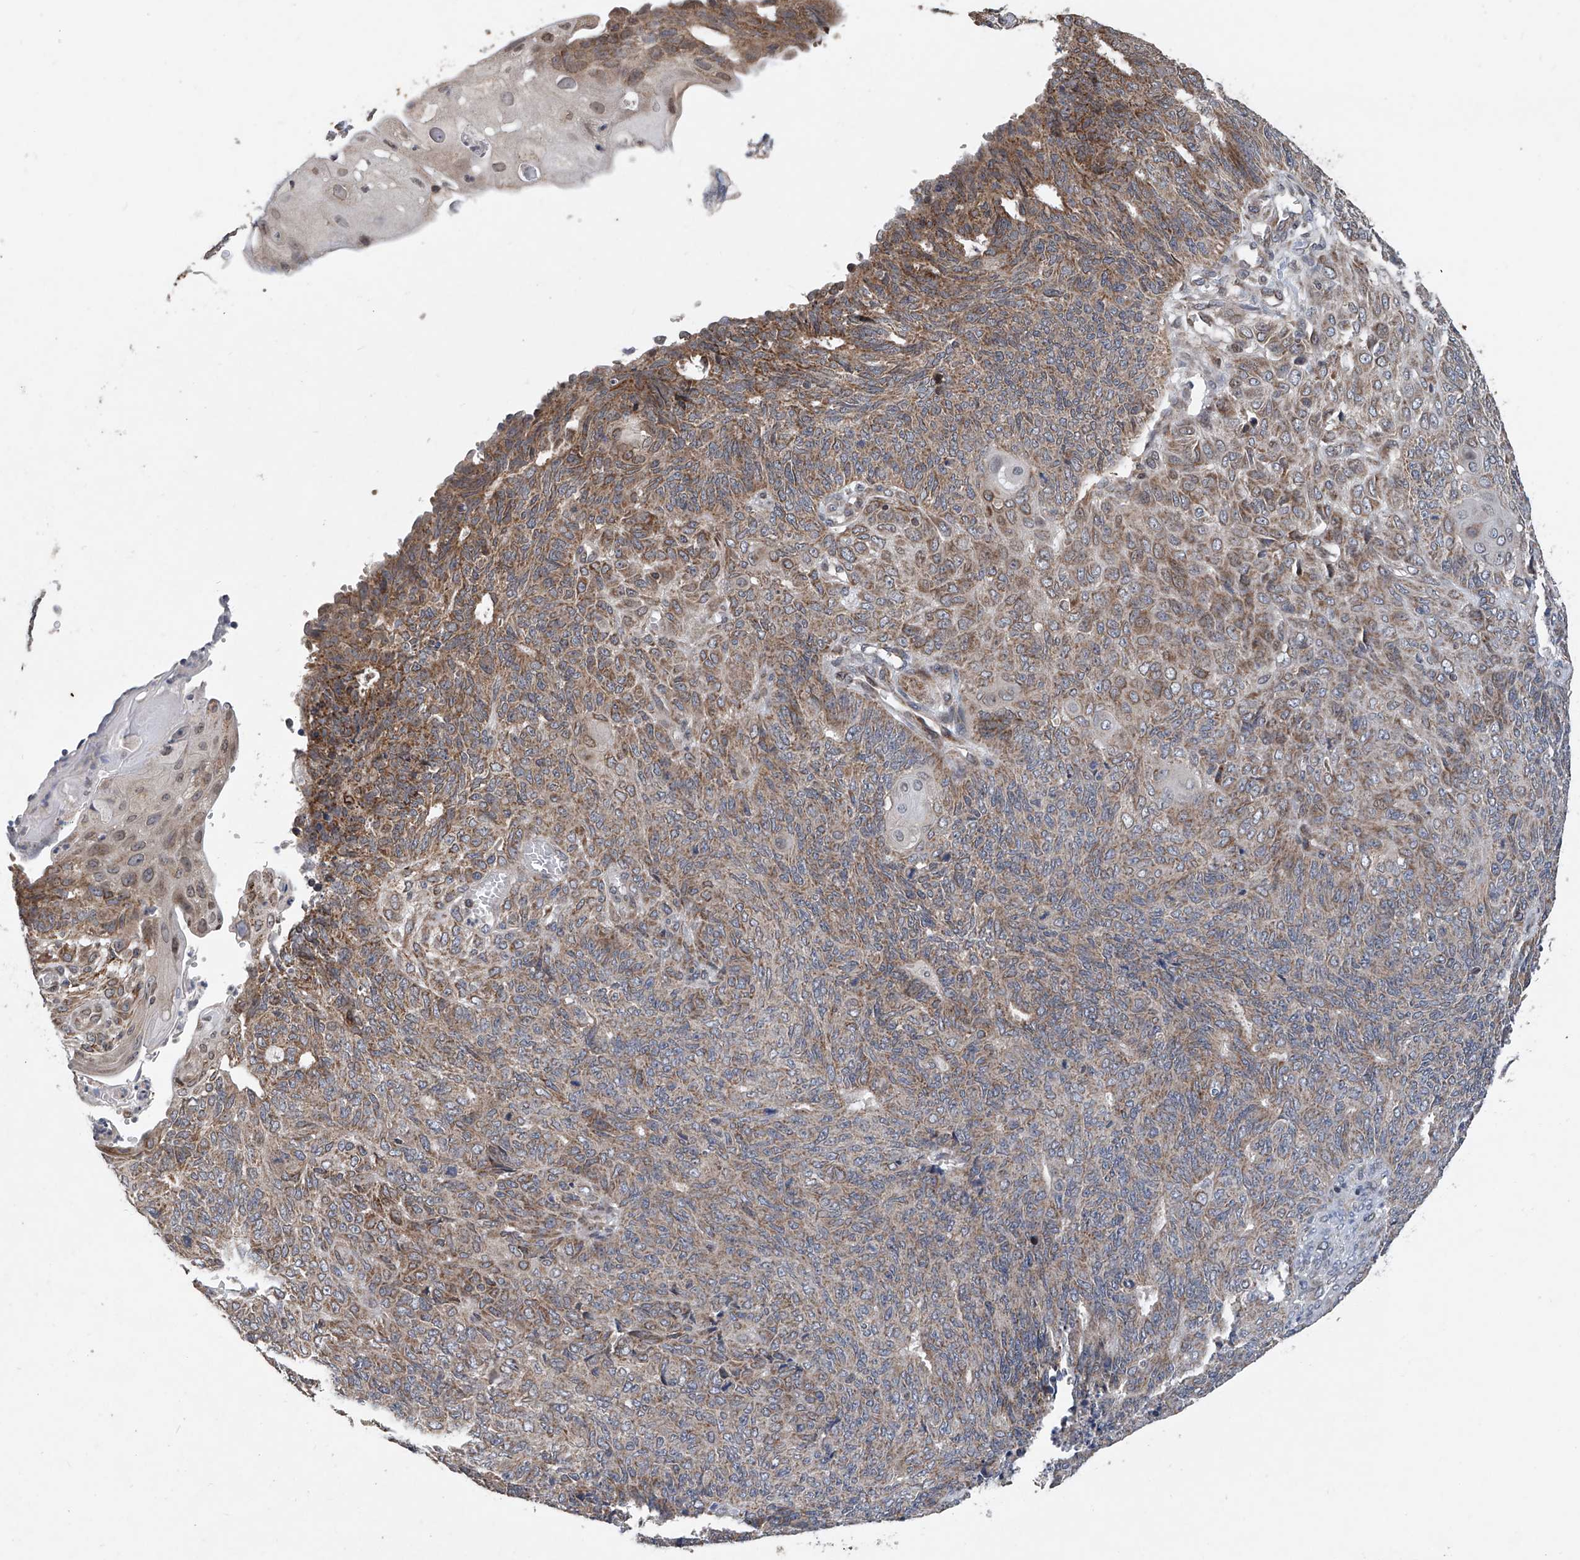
{"staining": {"intensity": "moderate", "quantity": ">75%", "location": "cytoplasmic/membranous"}, "tissue": "endometrial cancer", "cell_type": "Tumor cells", "image_type": "cancer", "snomed": [{"axis": "morphology", "description": "Adenocarcinoma, NOS"}, {"axis": "topography", "description": "Endometrium"}], "caption": "An immunohistochemistry photomicrograph of neoplastic tissue is shown. Protein staining in brown shows moderate cytoplasmic/membranous positivity in adenocarcinoma (endometrial) within tumor cells.", "gene": "BCKDHB", "patient": {"sex": "female", "age": 32}}